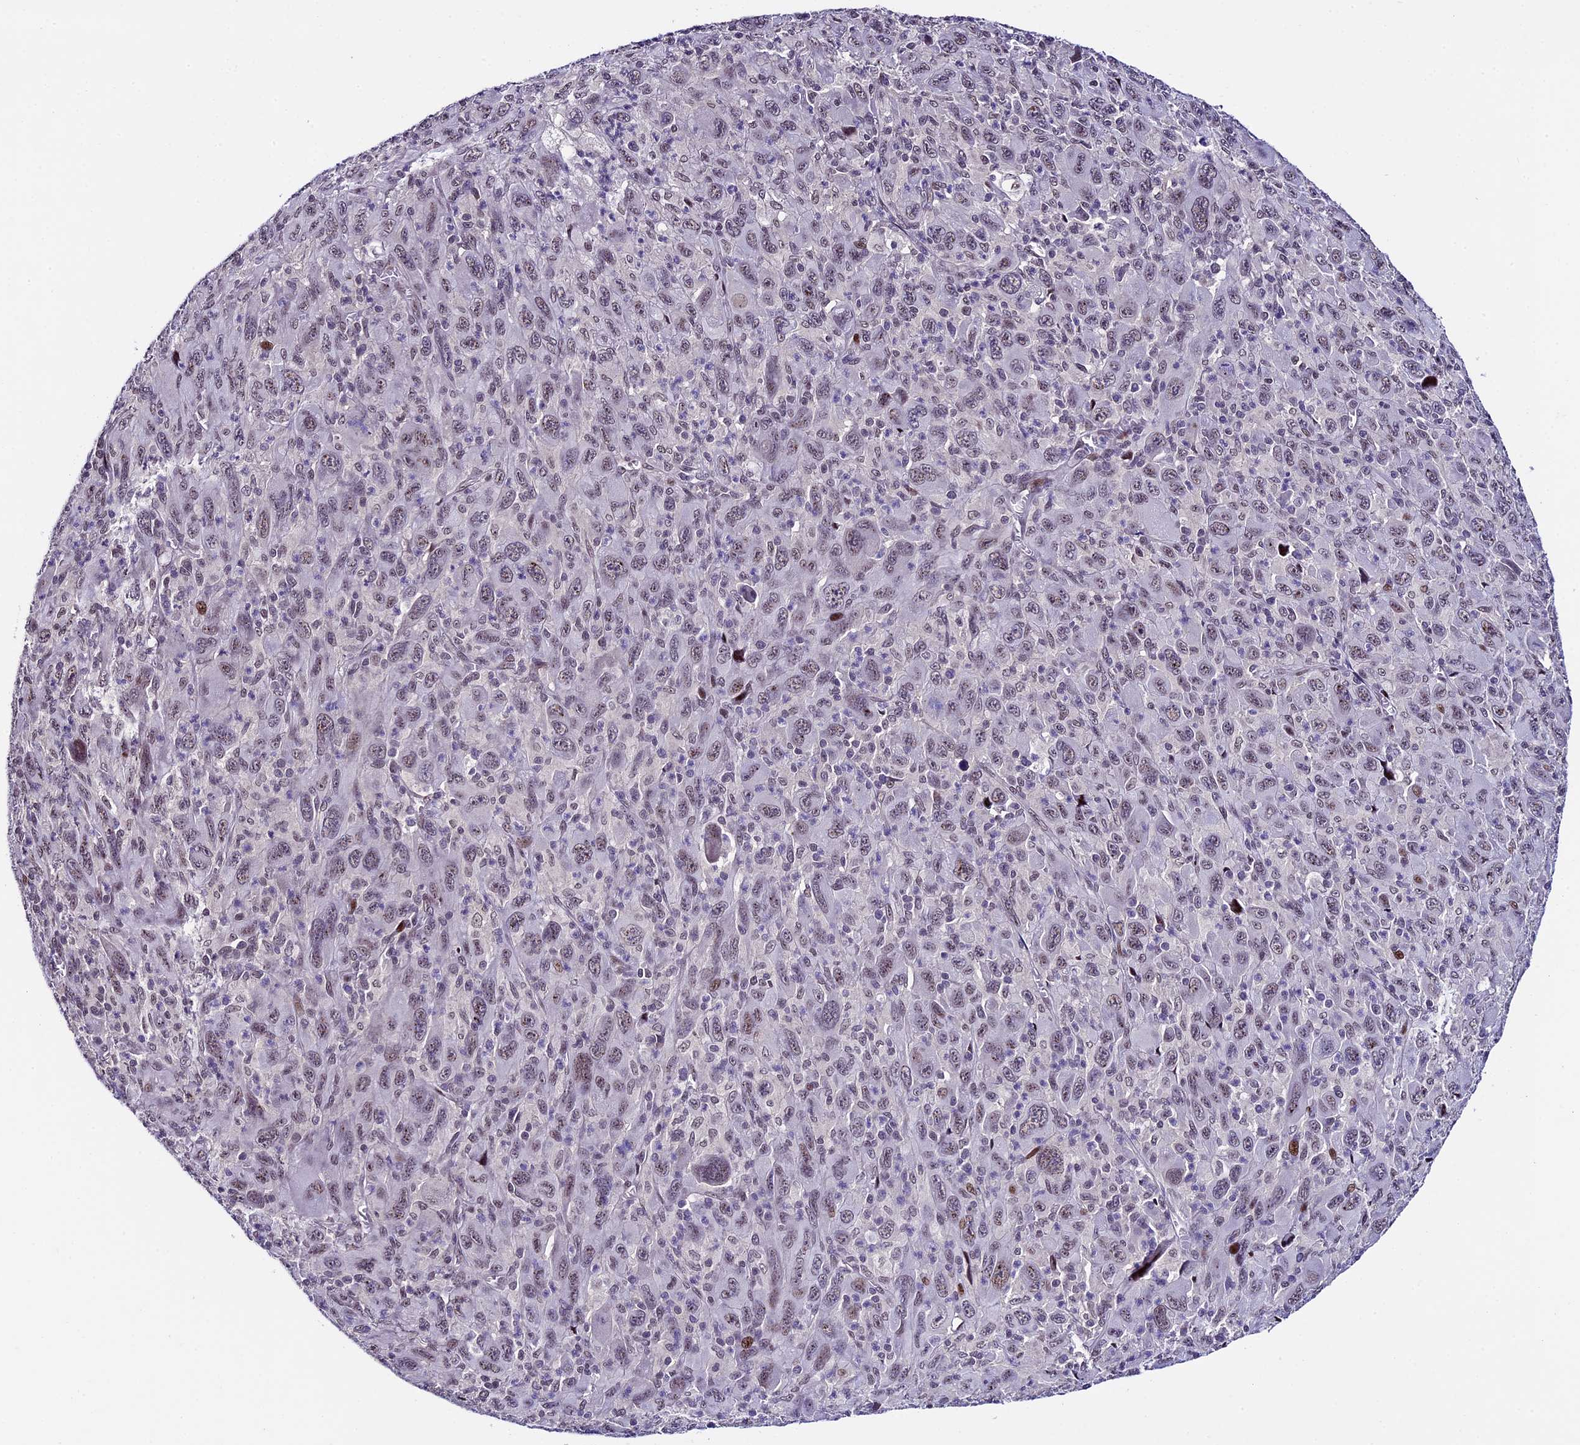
{"staining": {"intensity": "weak", "quantity": ">75%", "location": "nuclear"}, "tissue": "melanoma", "cell_type": "Tumor cells", "image_type": "cancer", "snomed": [{"axis": "morphology", "description": "Malignant melanoma, Metastatic site"}, {"axis": "topography", "description": "Skin"}], "caption": "IHC staining of melanoma, which displays low levels of weak nuclear expression in about >75% of tumor cells indicating weak nuclear protein positivity. The staining was performed using DAB (brown) for protein detection and nuclei were counterstained in hematoxylin (blue).", "gene": "TCP11L2", "patient": {"sex": "female", "age": 56}}